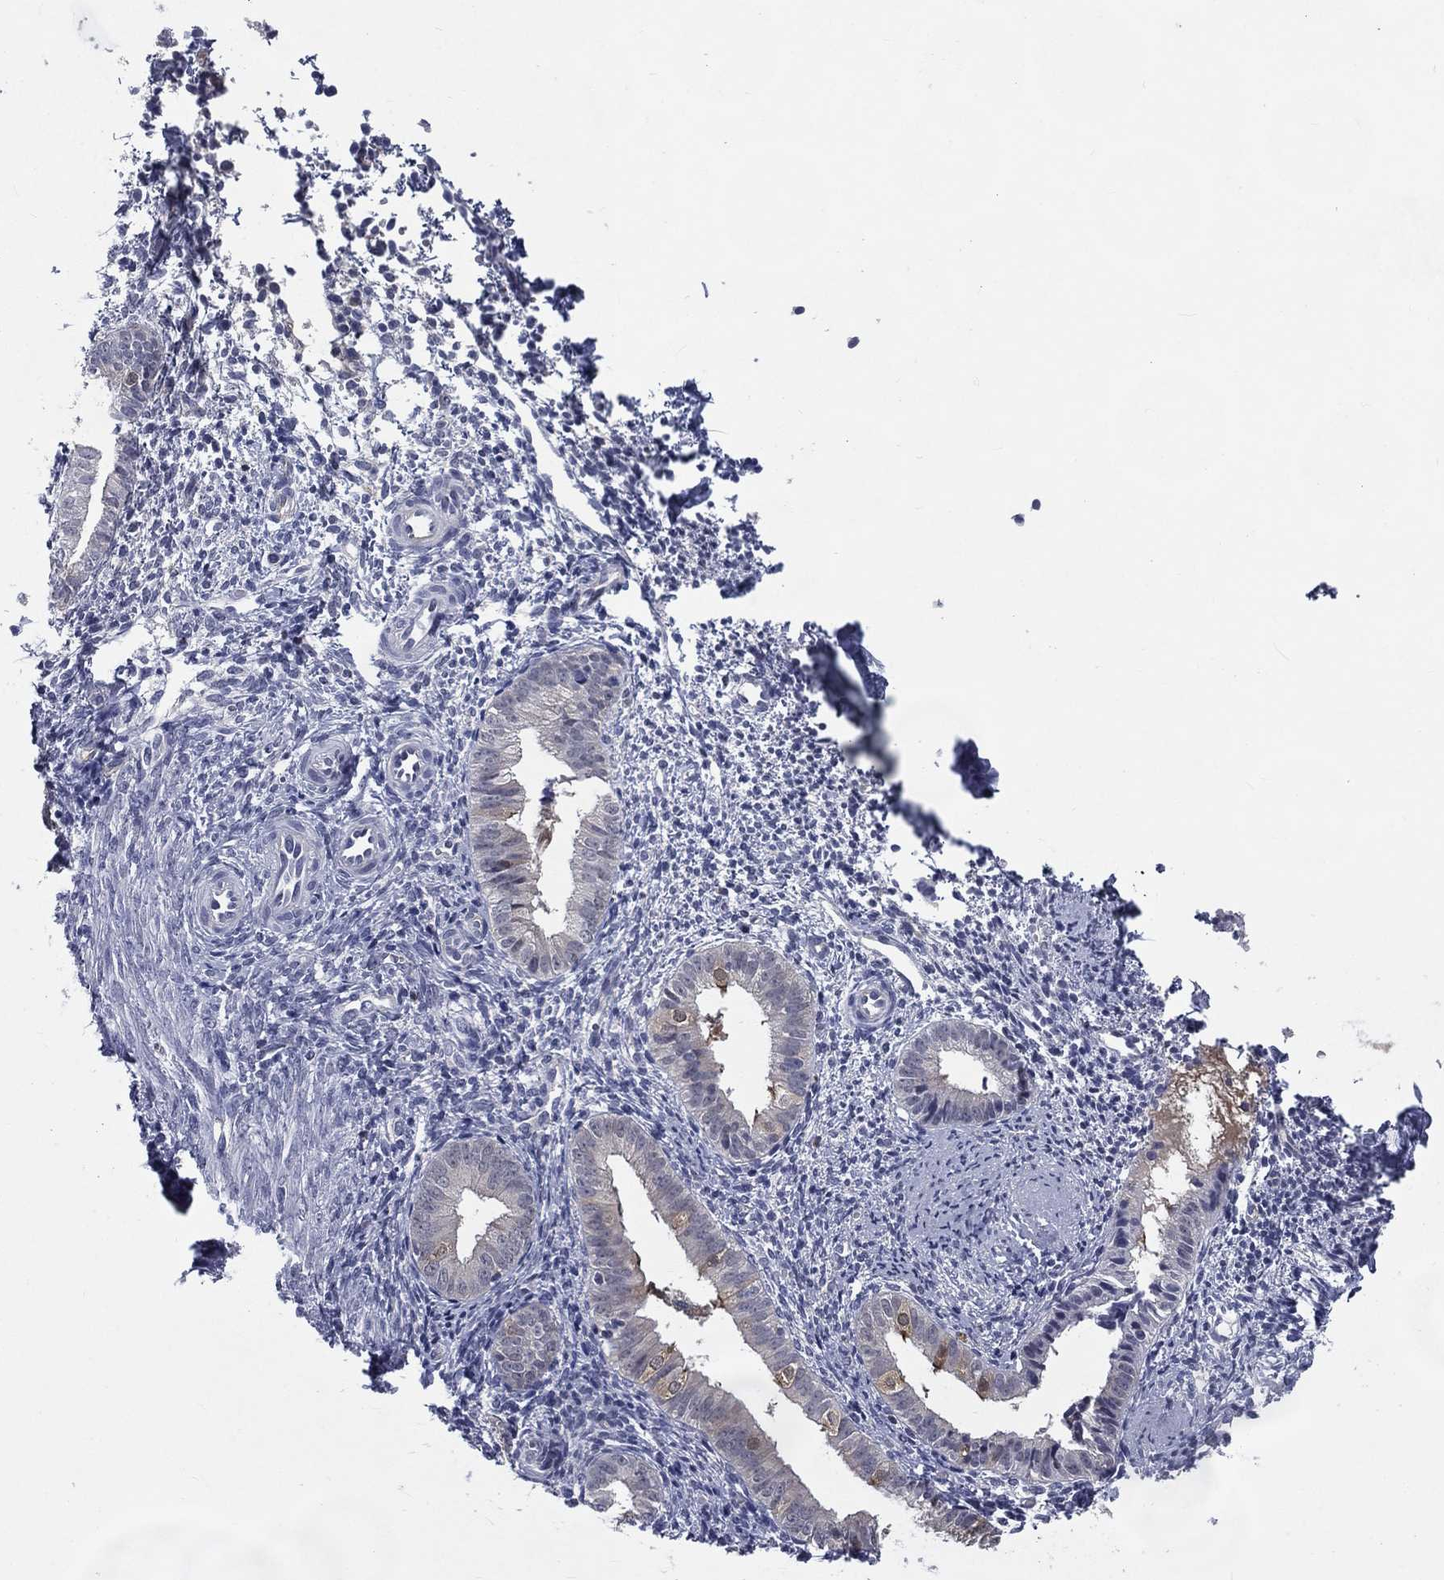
{"staining": {"intensity": "negative", "quantity": "none", "location": "none"}, "tissue": "endometrium", "cell_type": "Cells in endometrial stroma", "image_type": "normal", "snomed": [{"axis": "morphology", "description": "Normal tissue, NOS"}, {"axis": "topography", "description": "Endometrium"}], "caption": "The micrograph displays no significant staining in cells in endometrial stroma of endometrium.", "gene": "IFT27", "patient": {"sex": "female", "age": 47}}